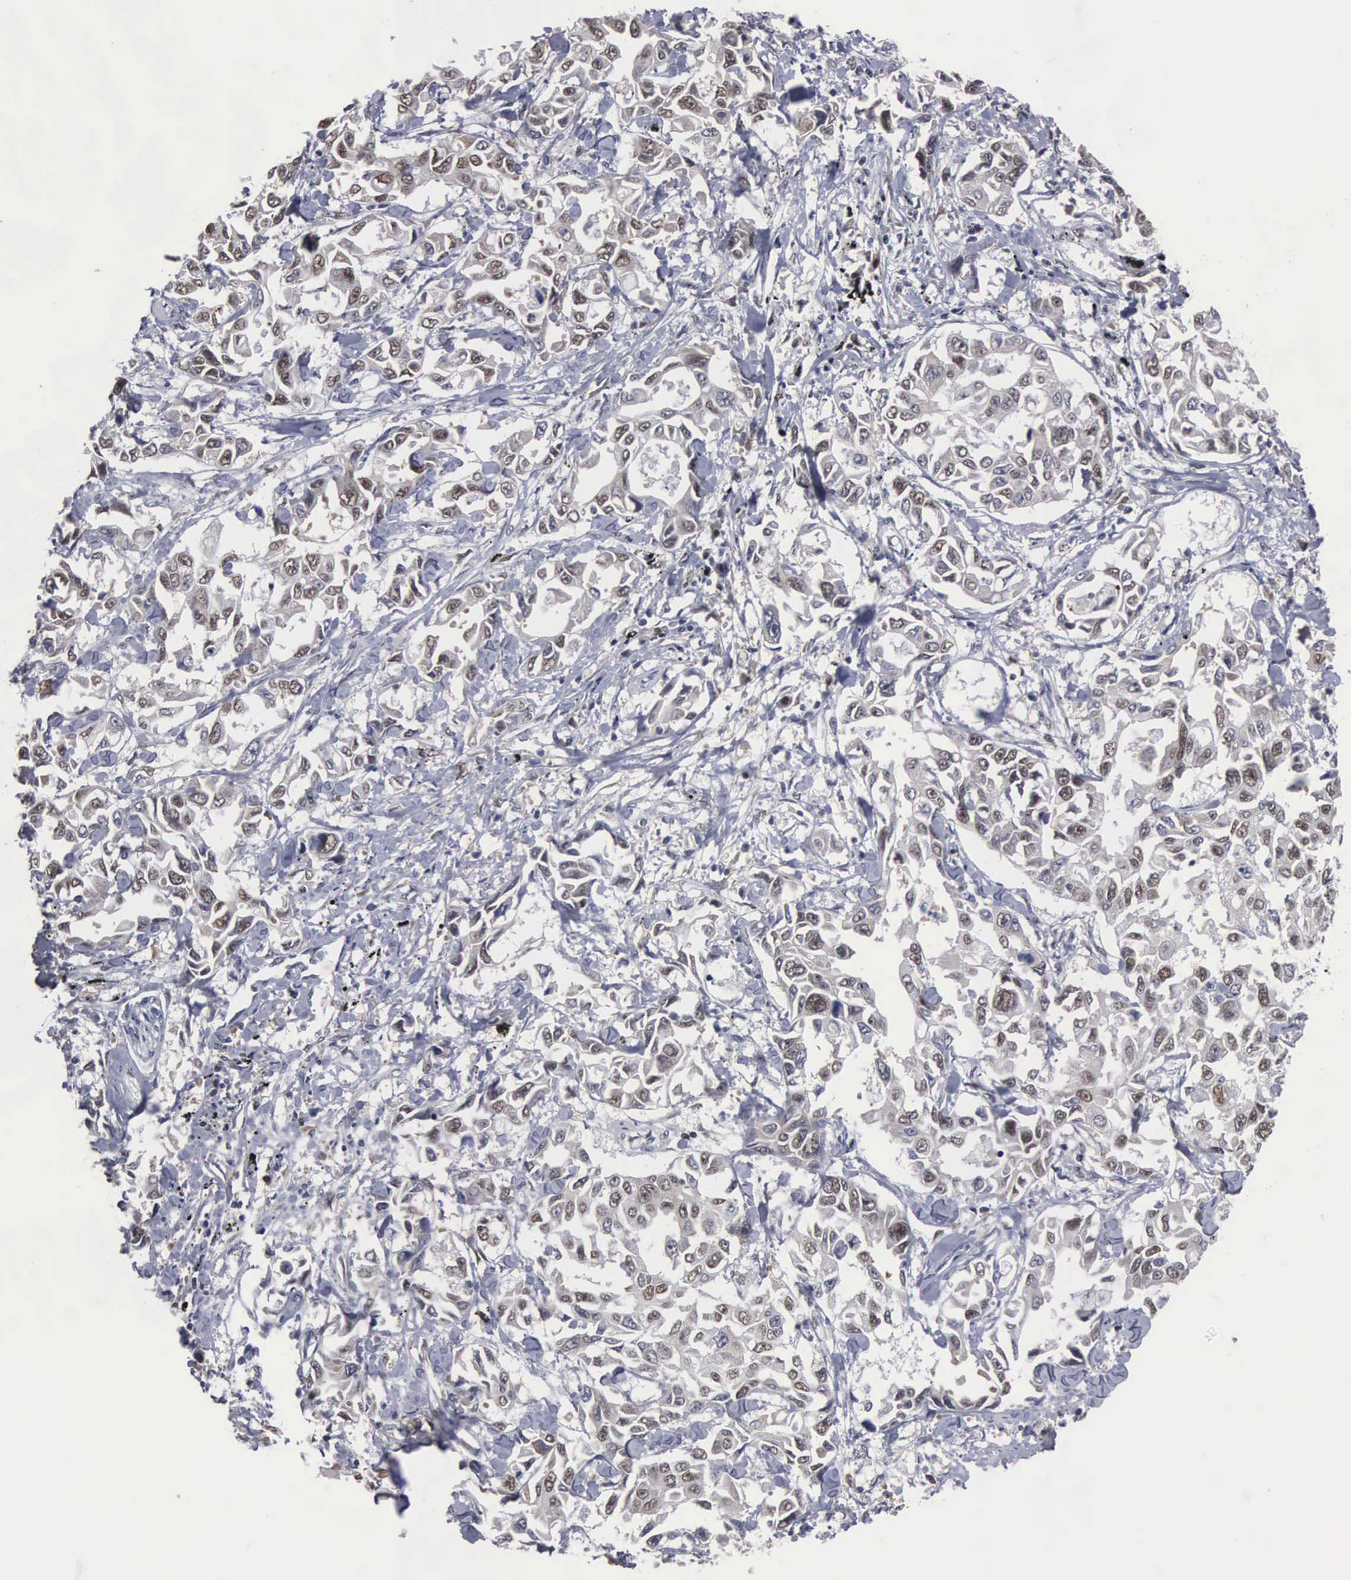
{"staining": {"intensity": "weak", "quantity": "25%-75%", "location": "nuclear"}, "tissue": "lung cancer", "cell_type": "Tumor cells", "image_type": "cancer", "snomed": [{"axis": "morphology", "description": "Adenocarcinoma, NOS"}, {"axis": "topography", "description": "Lung"}], "caption": "Human lung cancer stained with a protein marker reveals weak staining in tumor cells.", "gene": "TRMT5", "patient": {"sex": "male", "age": 64}}